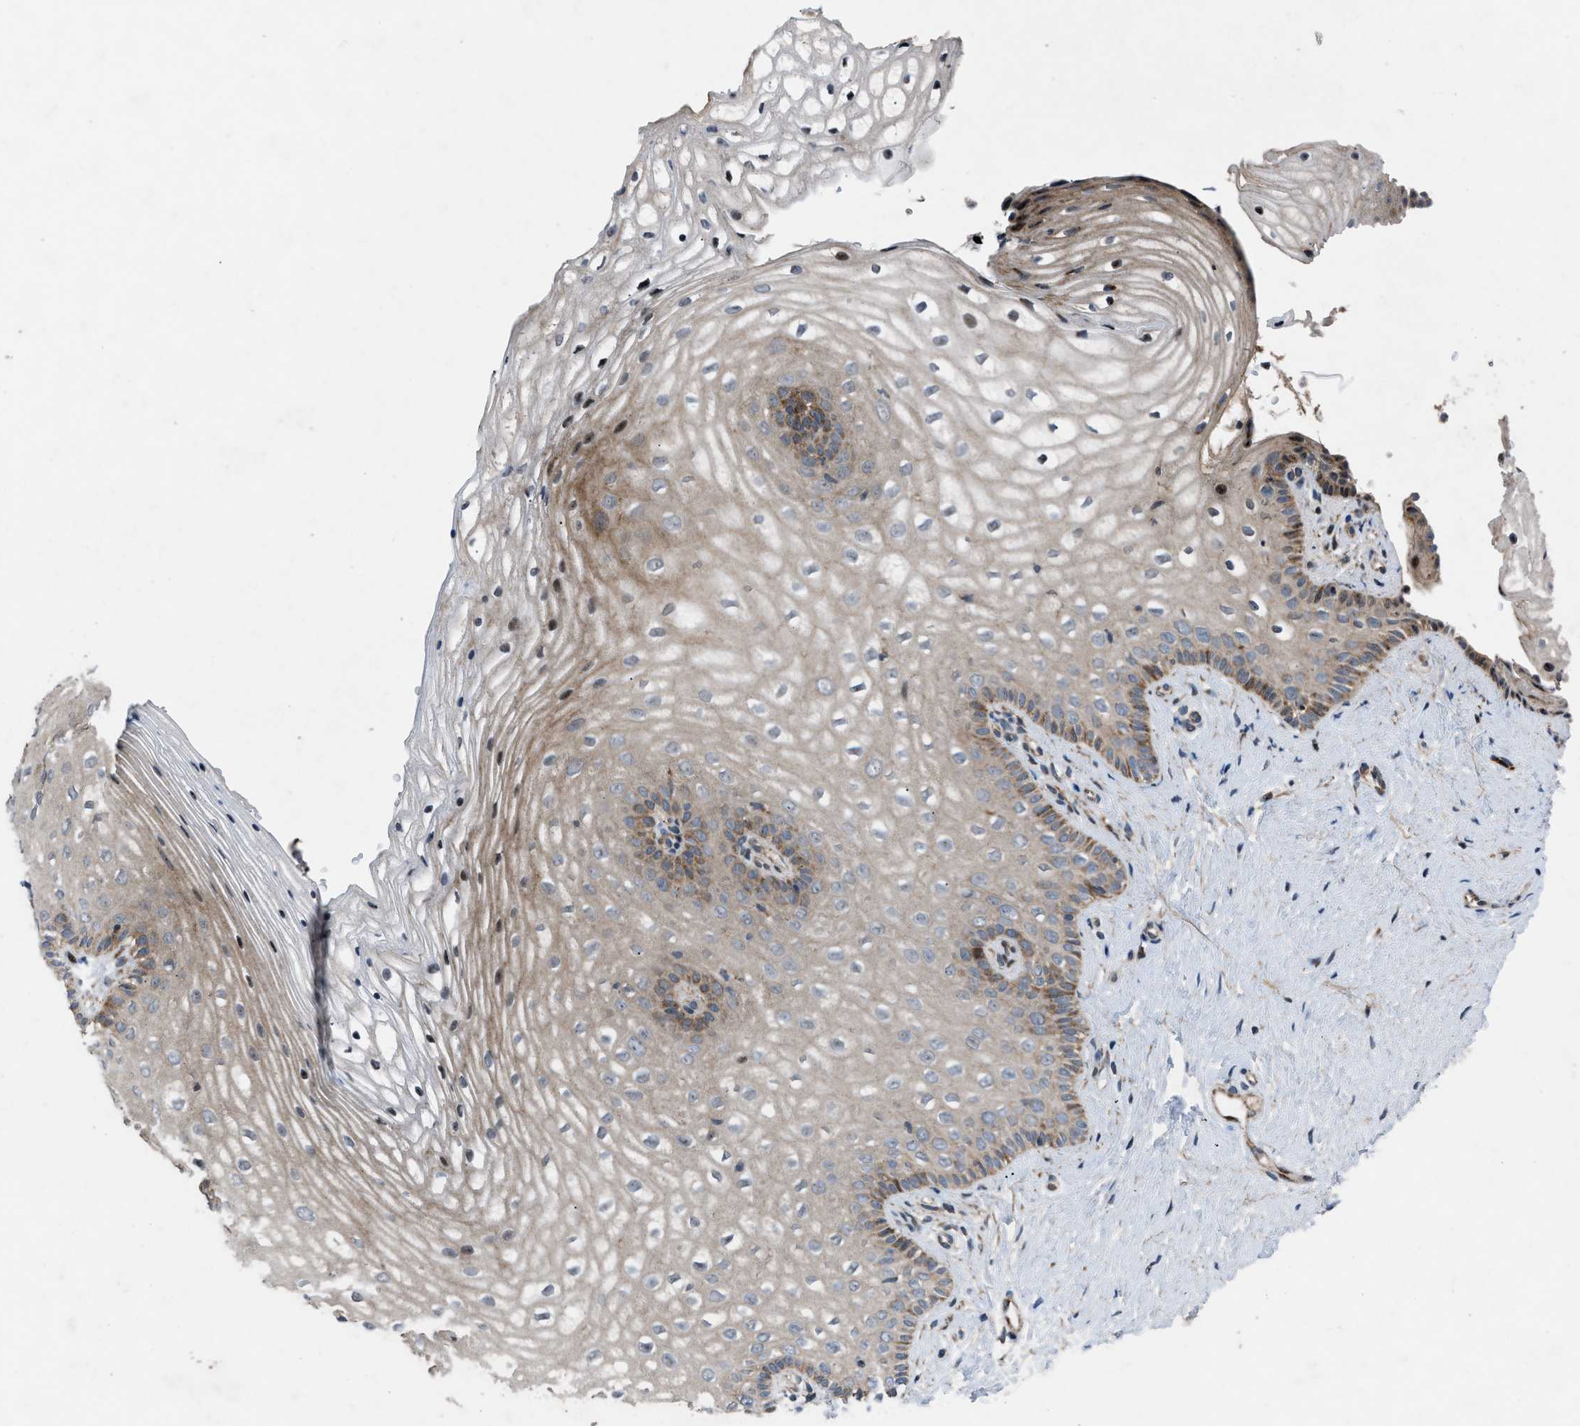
{"staining": {"intensity": "moderate", "quantity": "25%-75%", "location": "cytoplasmic/membranous"}, "tissue": "vagina", "cell_type": "Squamous epithelial cells", "image_type": "normal", "snomed": [{"axis": "morphology", "description": "Normal tissue, NOS"}, {"axis": "topography", "description": "Vagina"}], "caption": "IHC photomicrograph of normal vagina: vagina stained using immunohistochemistry shows medium levels of moderate protein expression localized specifically in the cytoplasmic/membranous of squamous epithelial cells, appearing as a cytoplasmic/membranous brown color.", "gene": "AP3M2", "patient": {"sex": "female", "age": 32}}